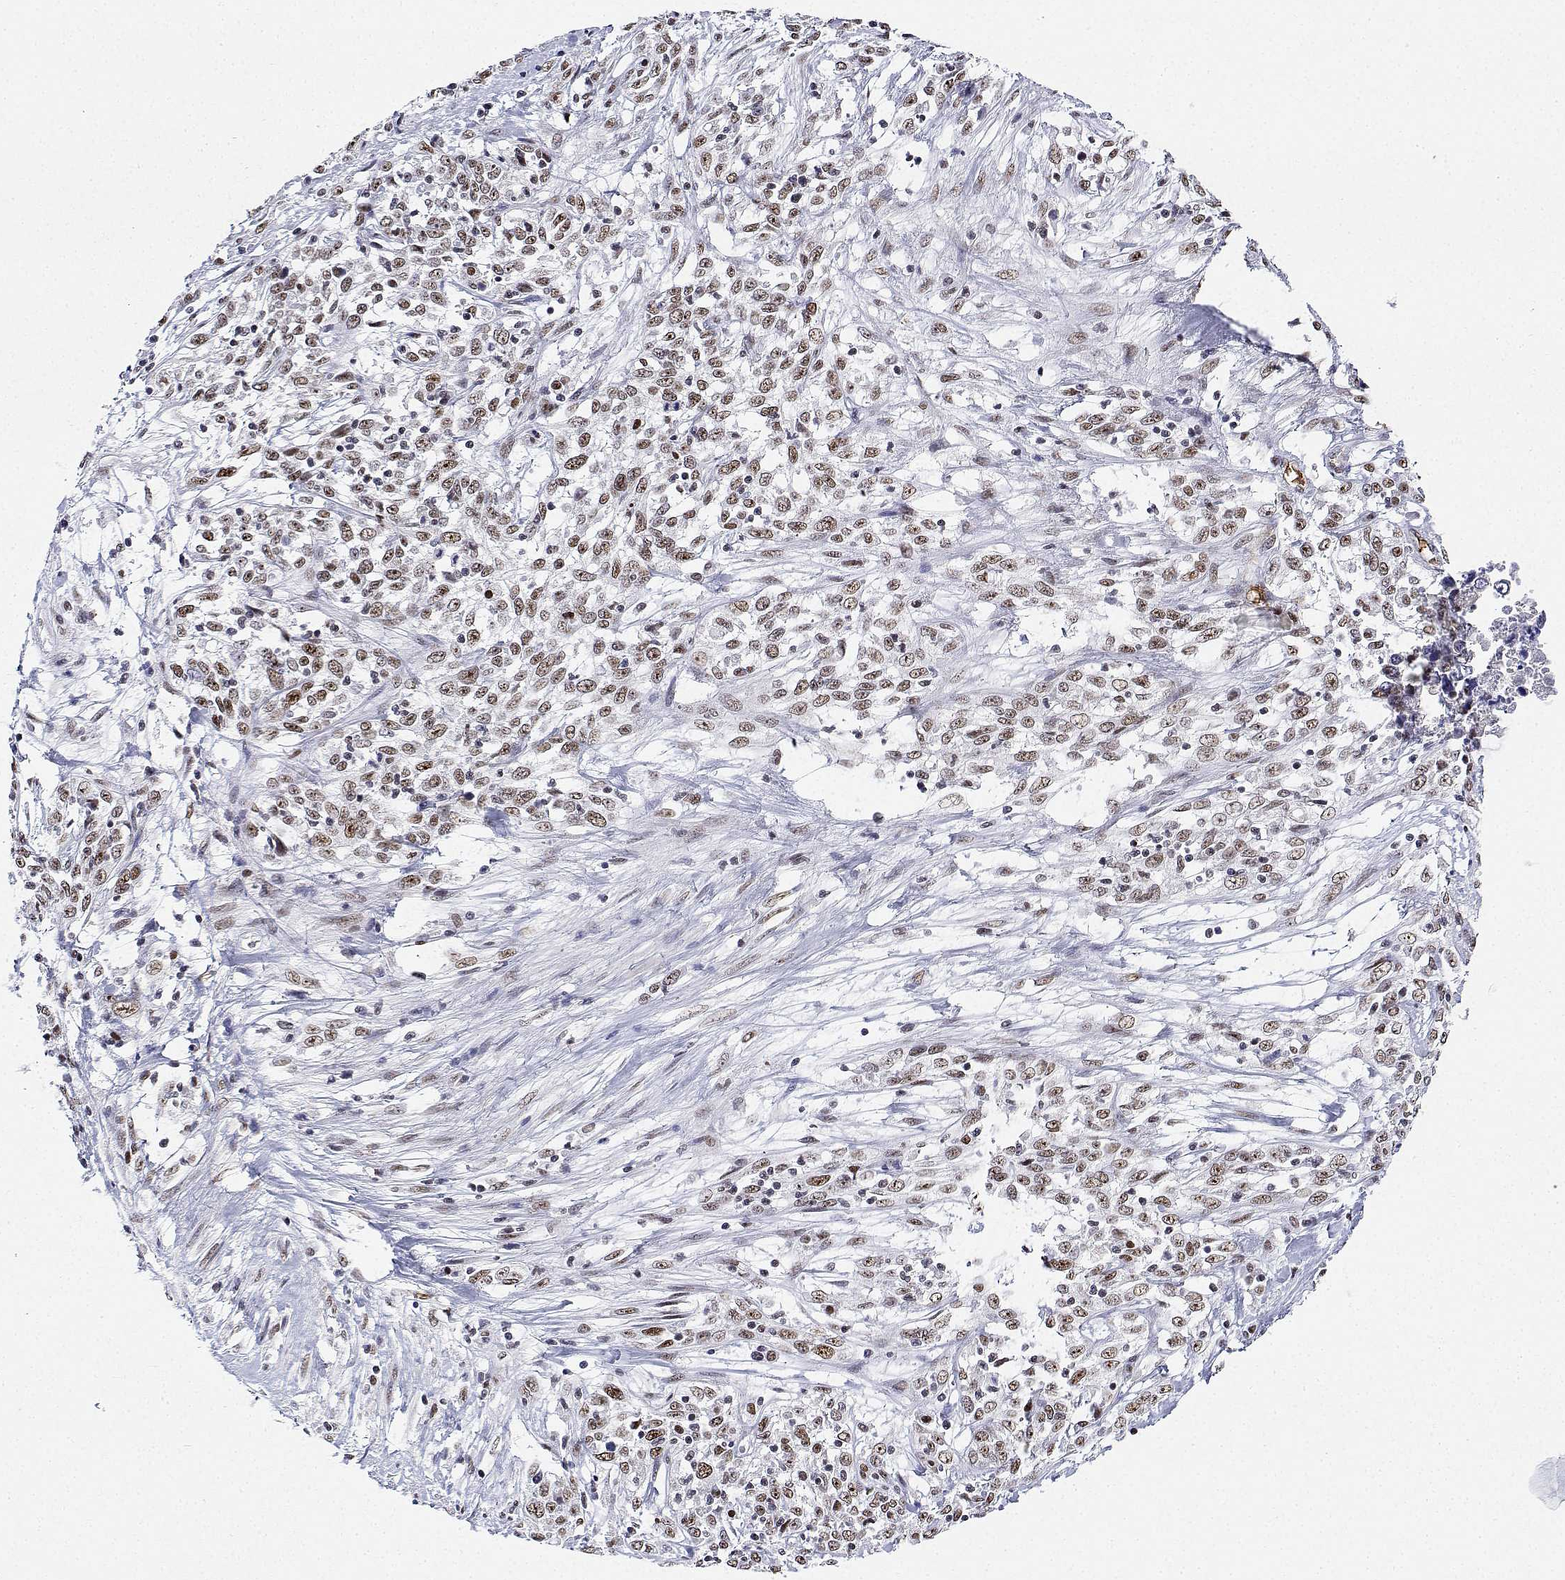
{"staining": {"intensity": "moderate", "quantity": ">75%", "location": "nuclear"}, "tissue": "cervical cancer", "cell_type": "Tumor cells", "image_type": "cancer", "snomed": [{"axis": "morphology", "description": "Adenocarcinoma, NOS"}, {"axis": "topography", "description": "Cervix"}], "caption": "Brown immunohistochemical staining in cervical adenocarcinoma demonstrates moderate nuclear positivity in approximately >75% of tumor cells. (Stains: DAB in brown, nuclei in blue, Microscopy: brightfield microscopy at high magnification).", "gene": "ADAR", "patient": {"sex": "female", "age": 40}}